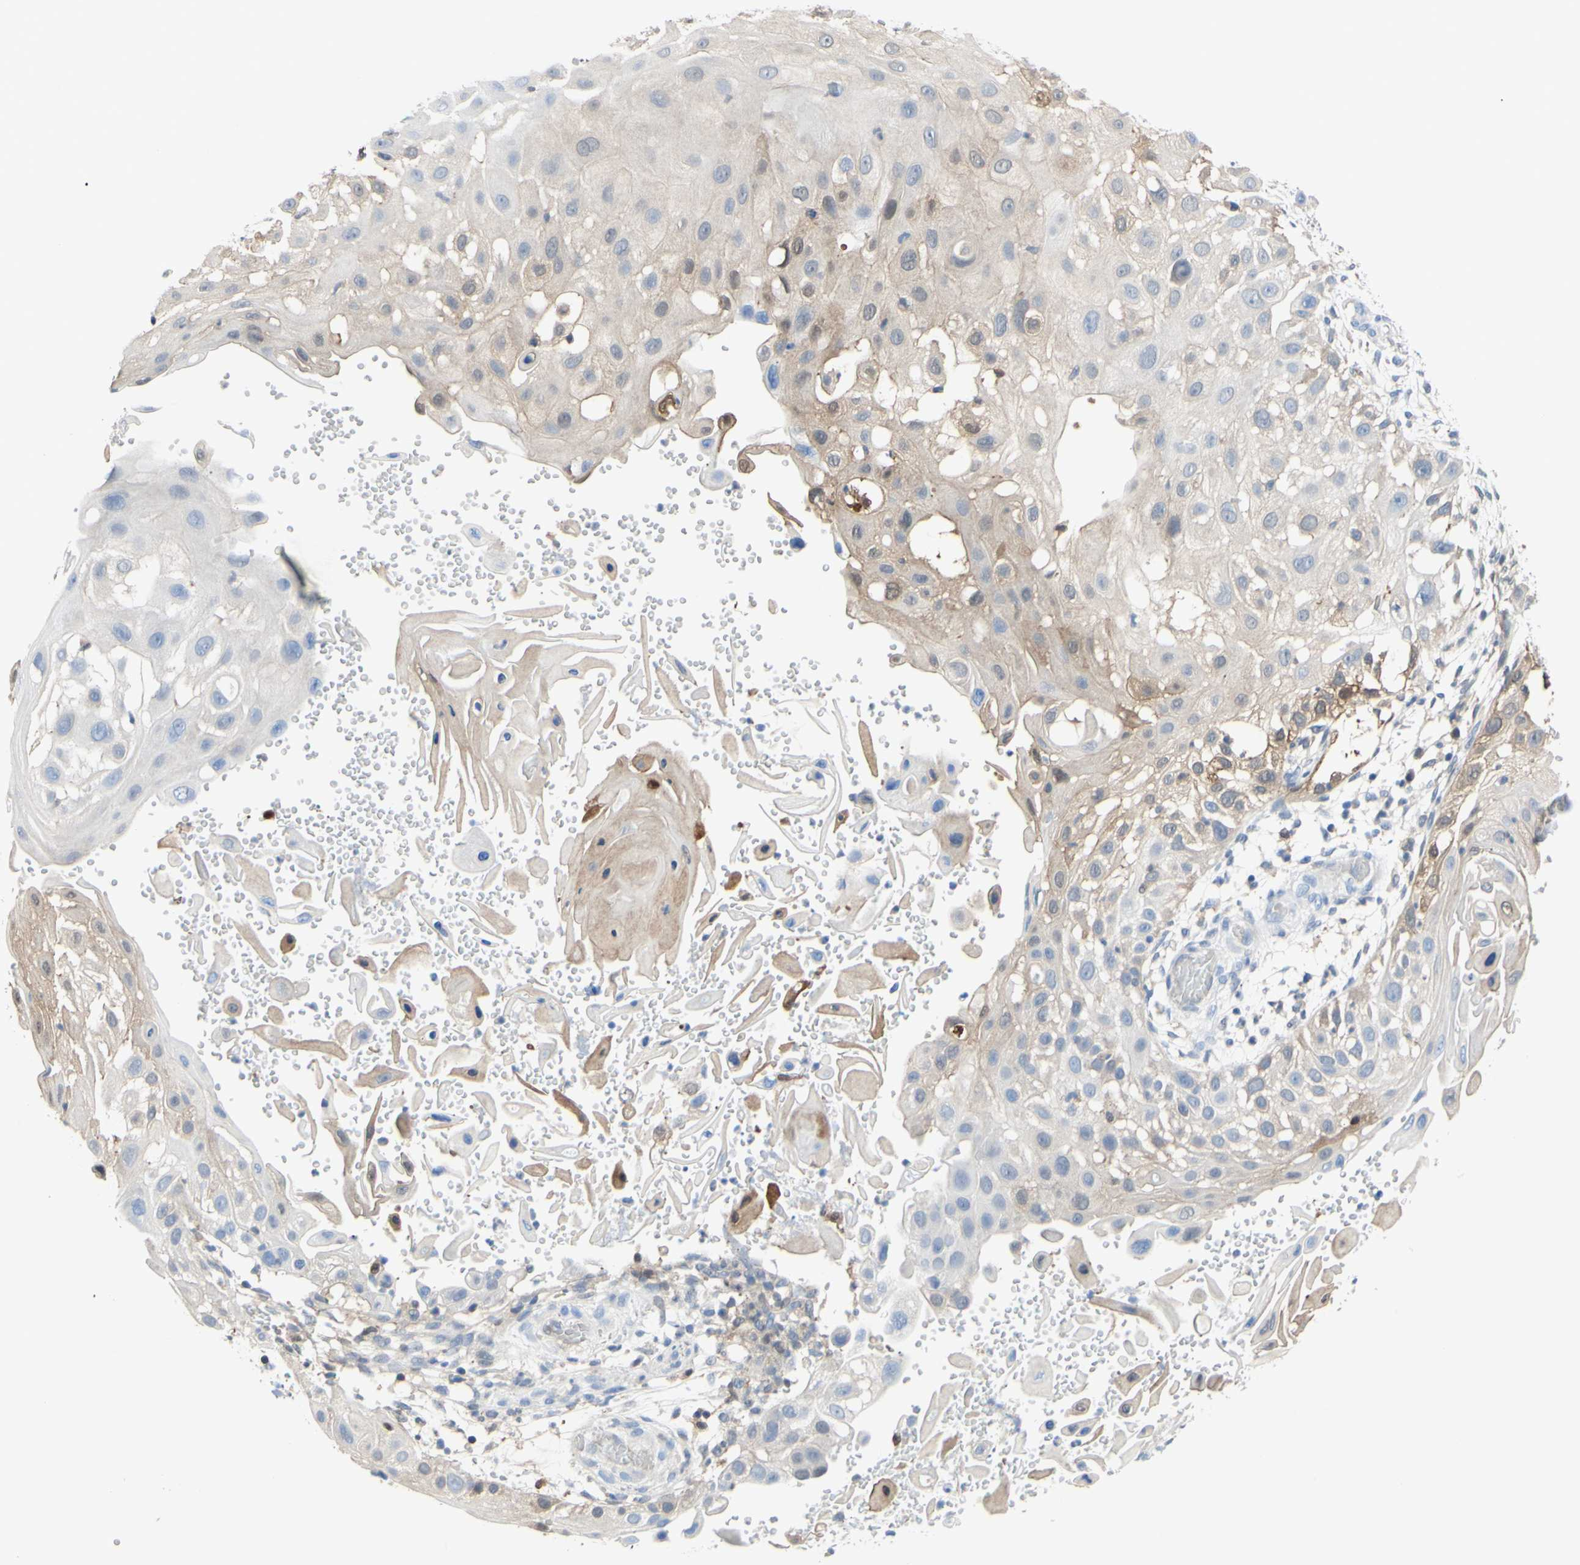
{"staining": {"intensity": "weak", "quantity": "25%-75%", "location": "cytoplasmic/membranous"}, "tissue": "skin cancer", "cell_type": "Tumor cells", "image_type": "cancer", "snomed": [{"axis": "morphology", "description": "Squamous cell carcinoma, NOS"}, {"axis": "topography", "description": "Skin"}], "caption": "There is low levels of weak cytoplasmic/membranous positivity in tumor cells of skin squamous cell carcinoma, as demonstrated by immunohistochemical staining (brown color).", "gene": "UPK3B", "patient": {"sex": "female", "age": 44}}